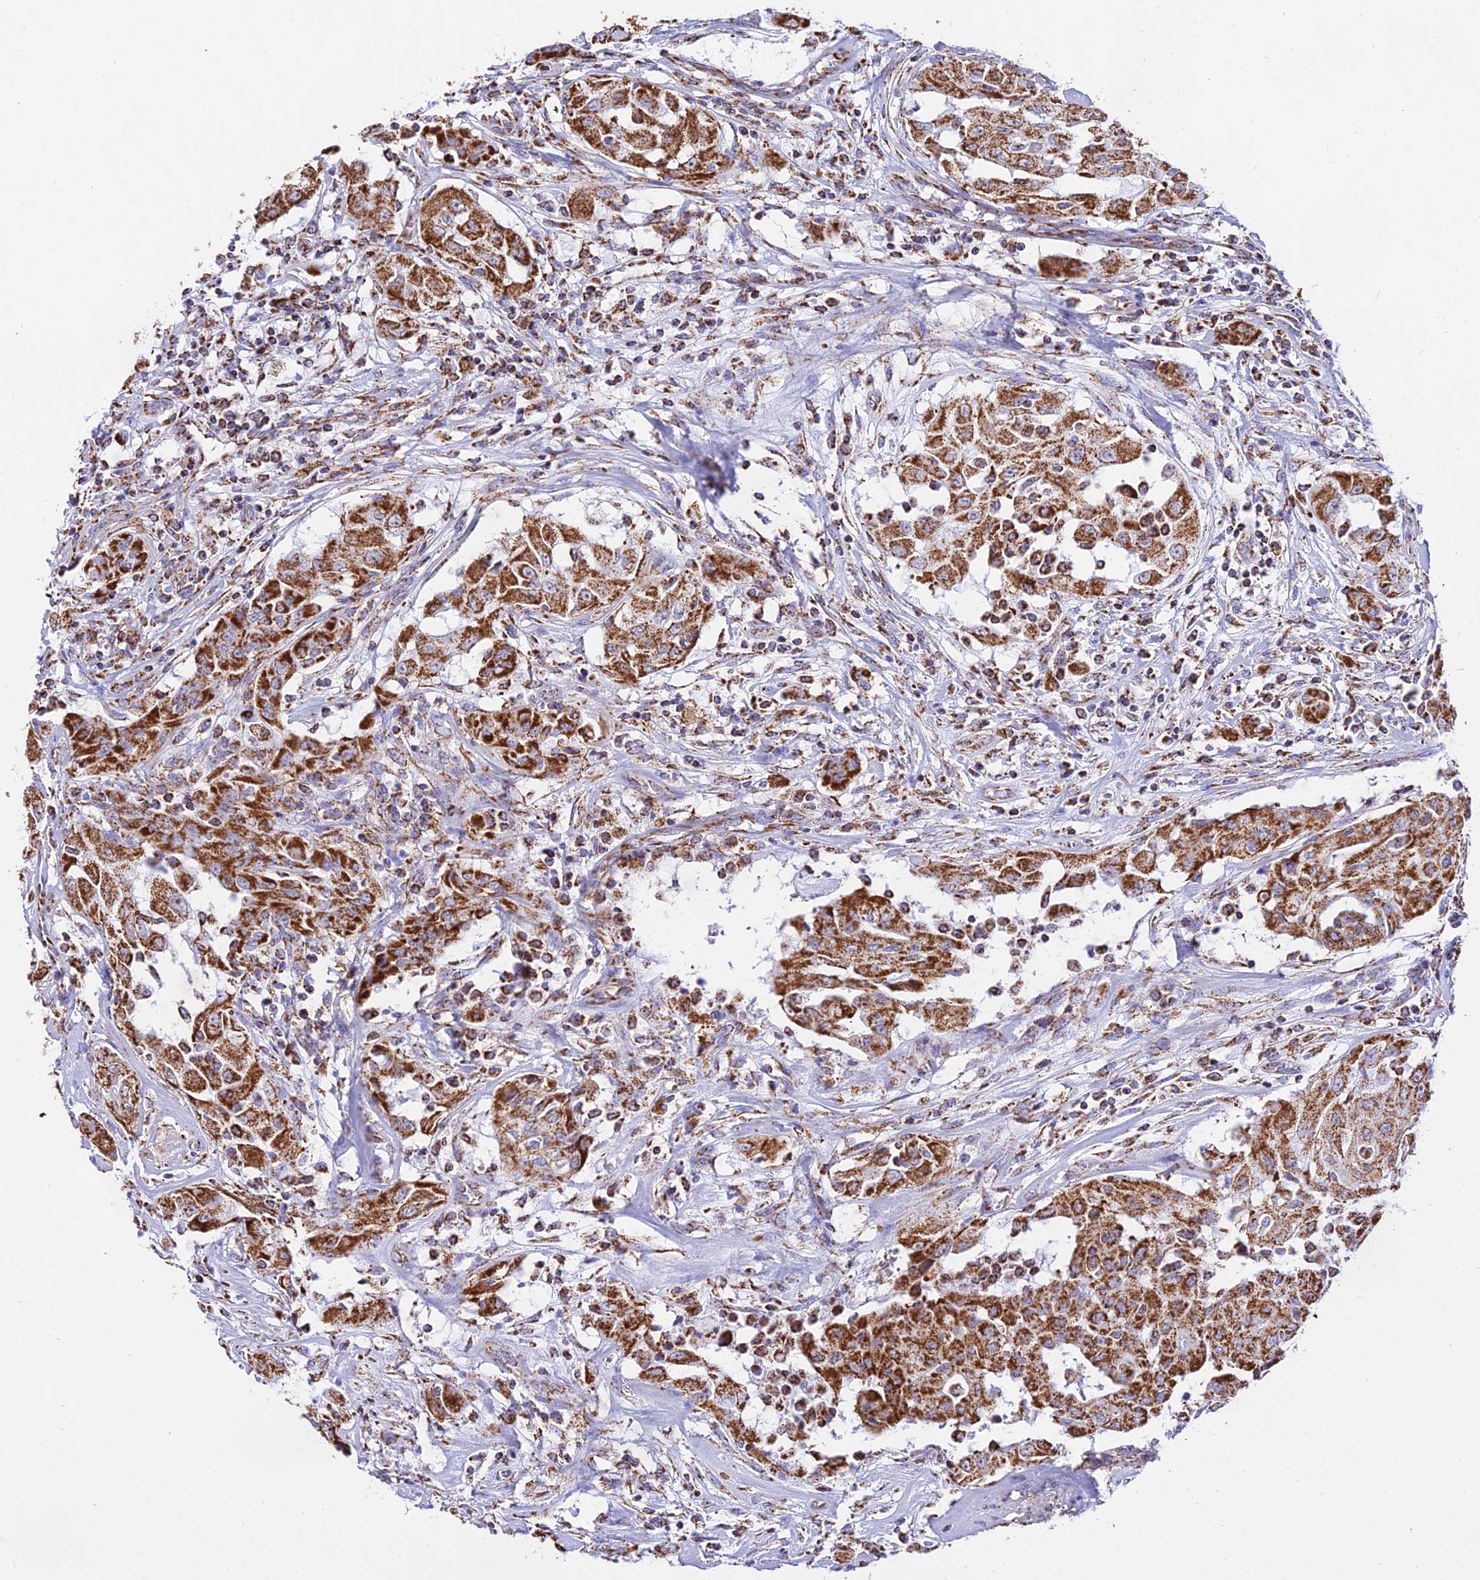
{"staining": {"intensity": "strong", "quantity": ">75%", "location": "cytoplasmic/membranous"}, "tissue": "thyroid cancer", "cell_type": "Tumor cells", "image_type": "cancer", "snomed": [{"axis": "morphology", "description": "Papillary adenocarcinoma, NOS"}, {"axis": "topography", "description": "Thyroid gland"}], "caption": "Protein staining of thyroid papillary adenocarcinoma tissue shows strong cytoplasmic/membranous expression in approximately >75% of tumor cells.", "gene": "ATP5PD", "patient": {"sex": "female", "age": 59}}